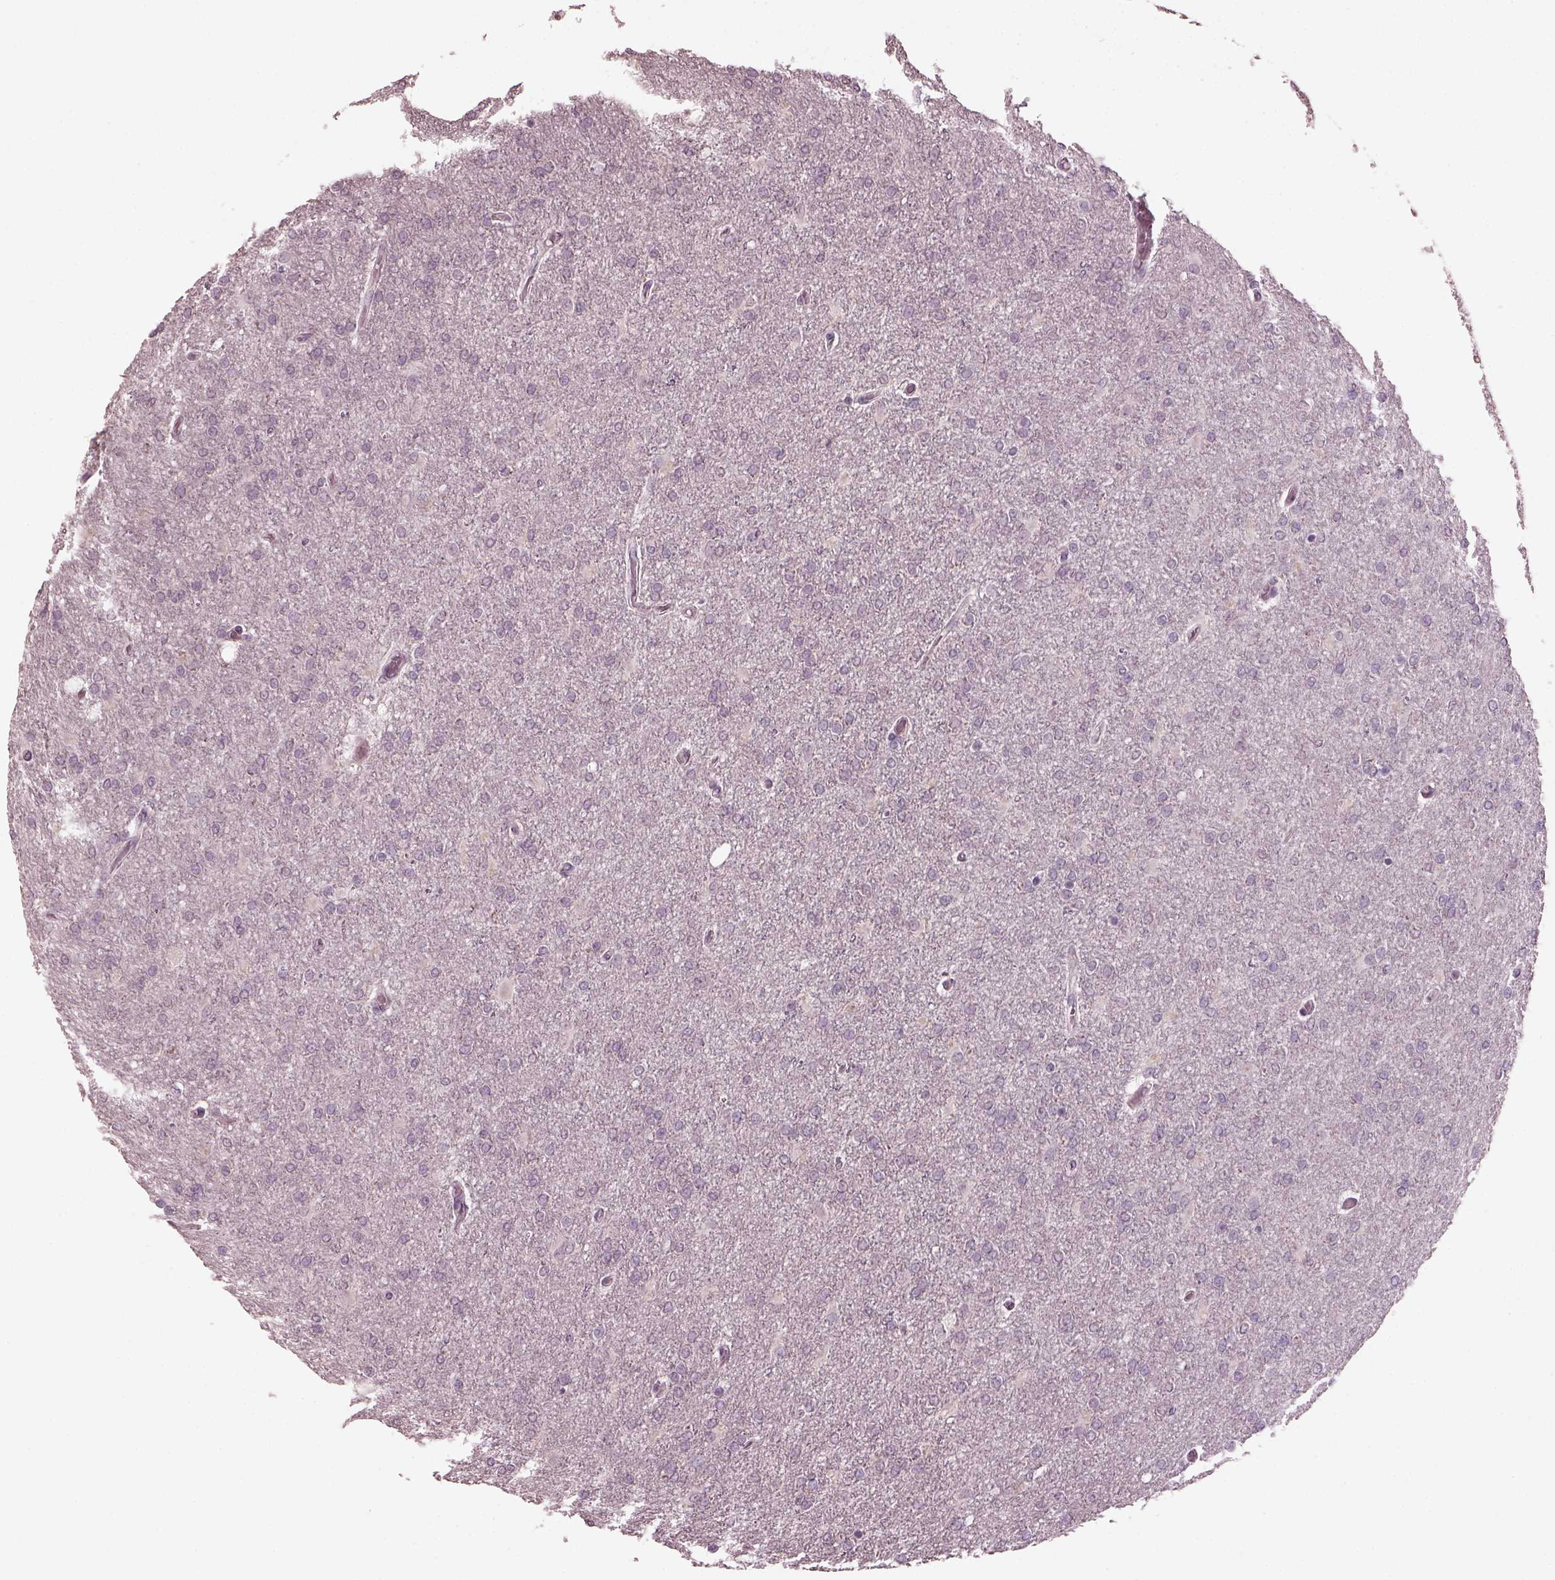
{"staining": {"intensity": "negative", "quantity": "none", "location": "none"}, "tissue": "glioma", "cell_type": "Tumor cells", "image_type": "cancer", "snomed": [{"axis": "morphology", "description": "Glioma, malignant, High grade"}, {"axis": "topography", "description": "Cerebral cortex"}], "caption": "Immunohistochemical staining of glioma displays no significant expression in tumor cells.", "gene": "RCVRN", "patient": {"sex": "male", "age": 70}}